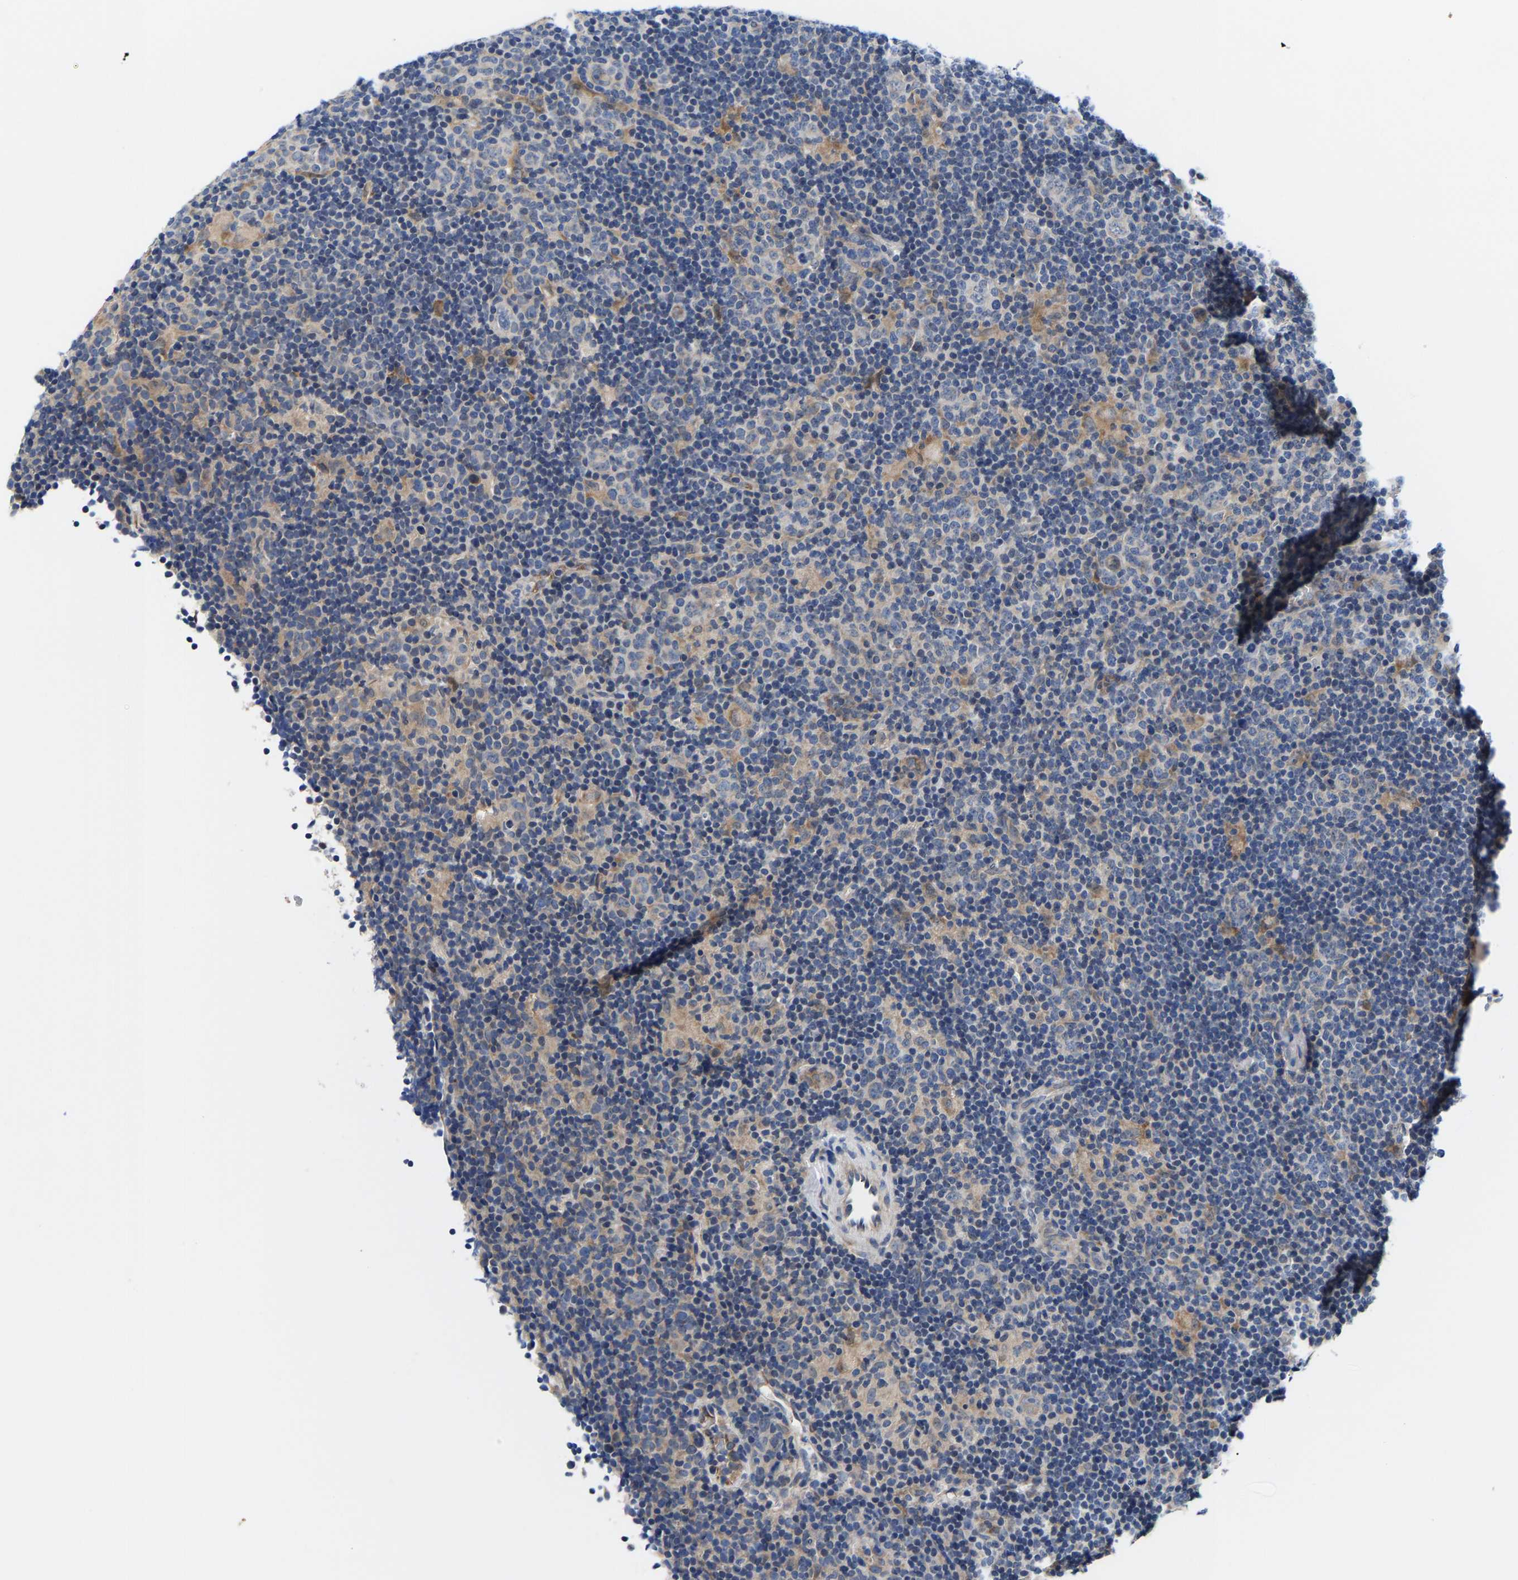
{"staining": {"intensity": "weak", "quantity": "<25%", "location": "cytoplasmic/membranous"}, "tissue": "lymphoma", "cell_type": "Tumor cells", "image_type": "cancer", "snomed": [{"axis": "morphology", "description": "Hodgkin's disease, NOS"}, {"axis": "topography", "description": "Lymph node"}], "caption": "Protein analysis of Hodgkin's disease displays no significant staining in tumor cells.", "gene": "RINT1", "patient": {"sex": "female", "age": 57}}